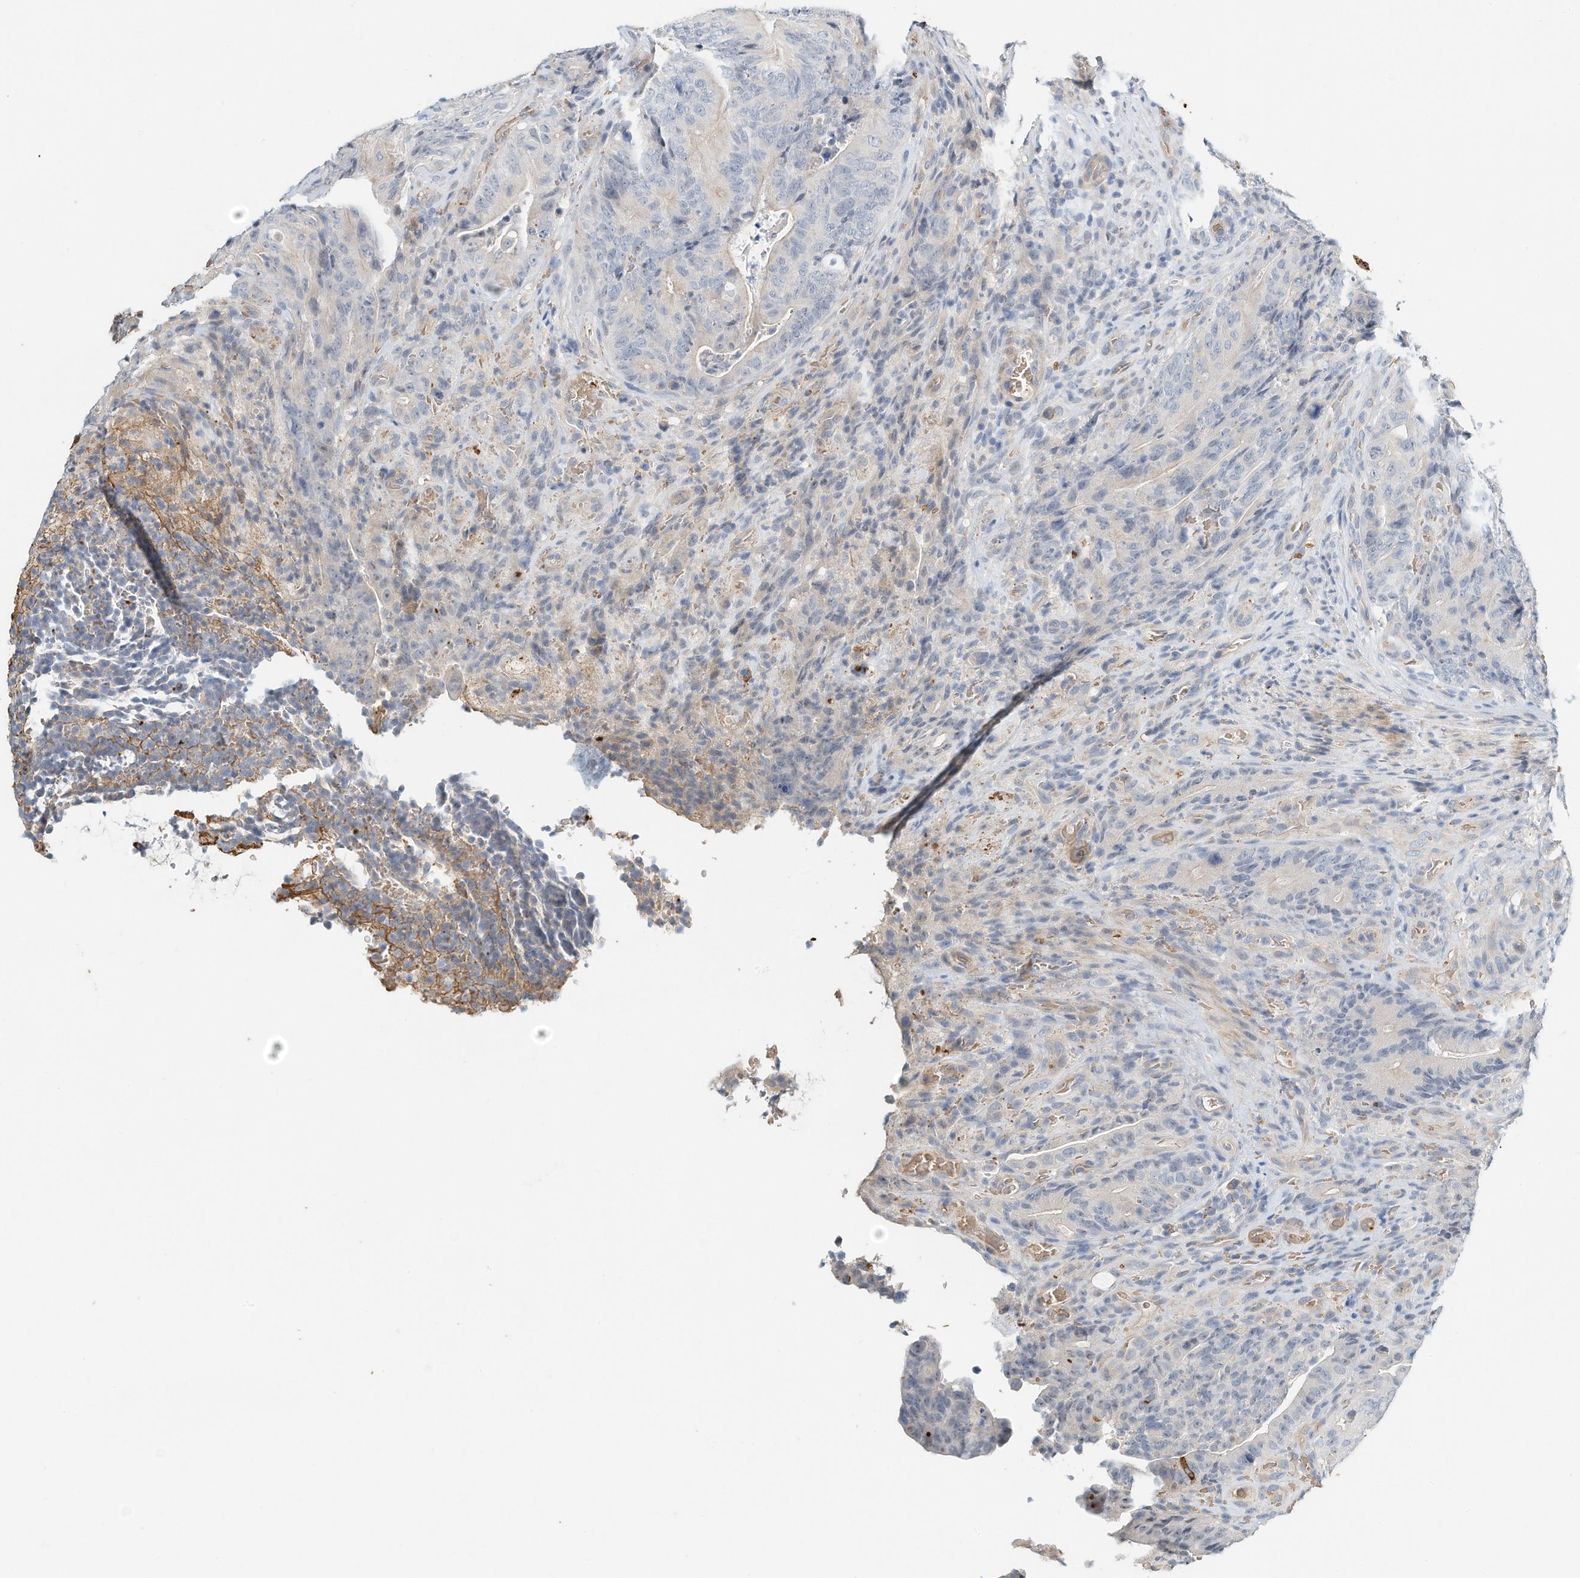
{"staining": {"intensity": "negative", "quantity": "none", "location": "none"}, "tissue": "colorectal cancer", "cell_type": "Tumor cells", "image_type": "cancer", "snomed": [{"axis": "morphology", "description": "Normal tissue, NOS"}, {"axis": "topography", "description": "Colon"}], "caption": "Human colorectal cancer stained for a protein using immunohistochemistry (IHC) shows no positivity in tumor cells.", "gene": "RCAN3", "patient": {"sex": "female", "age": 82}}